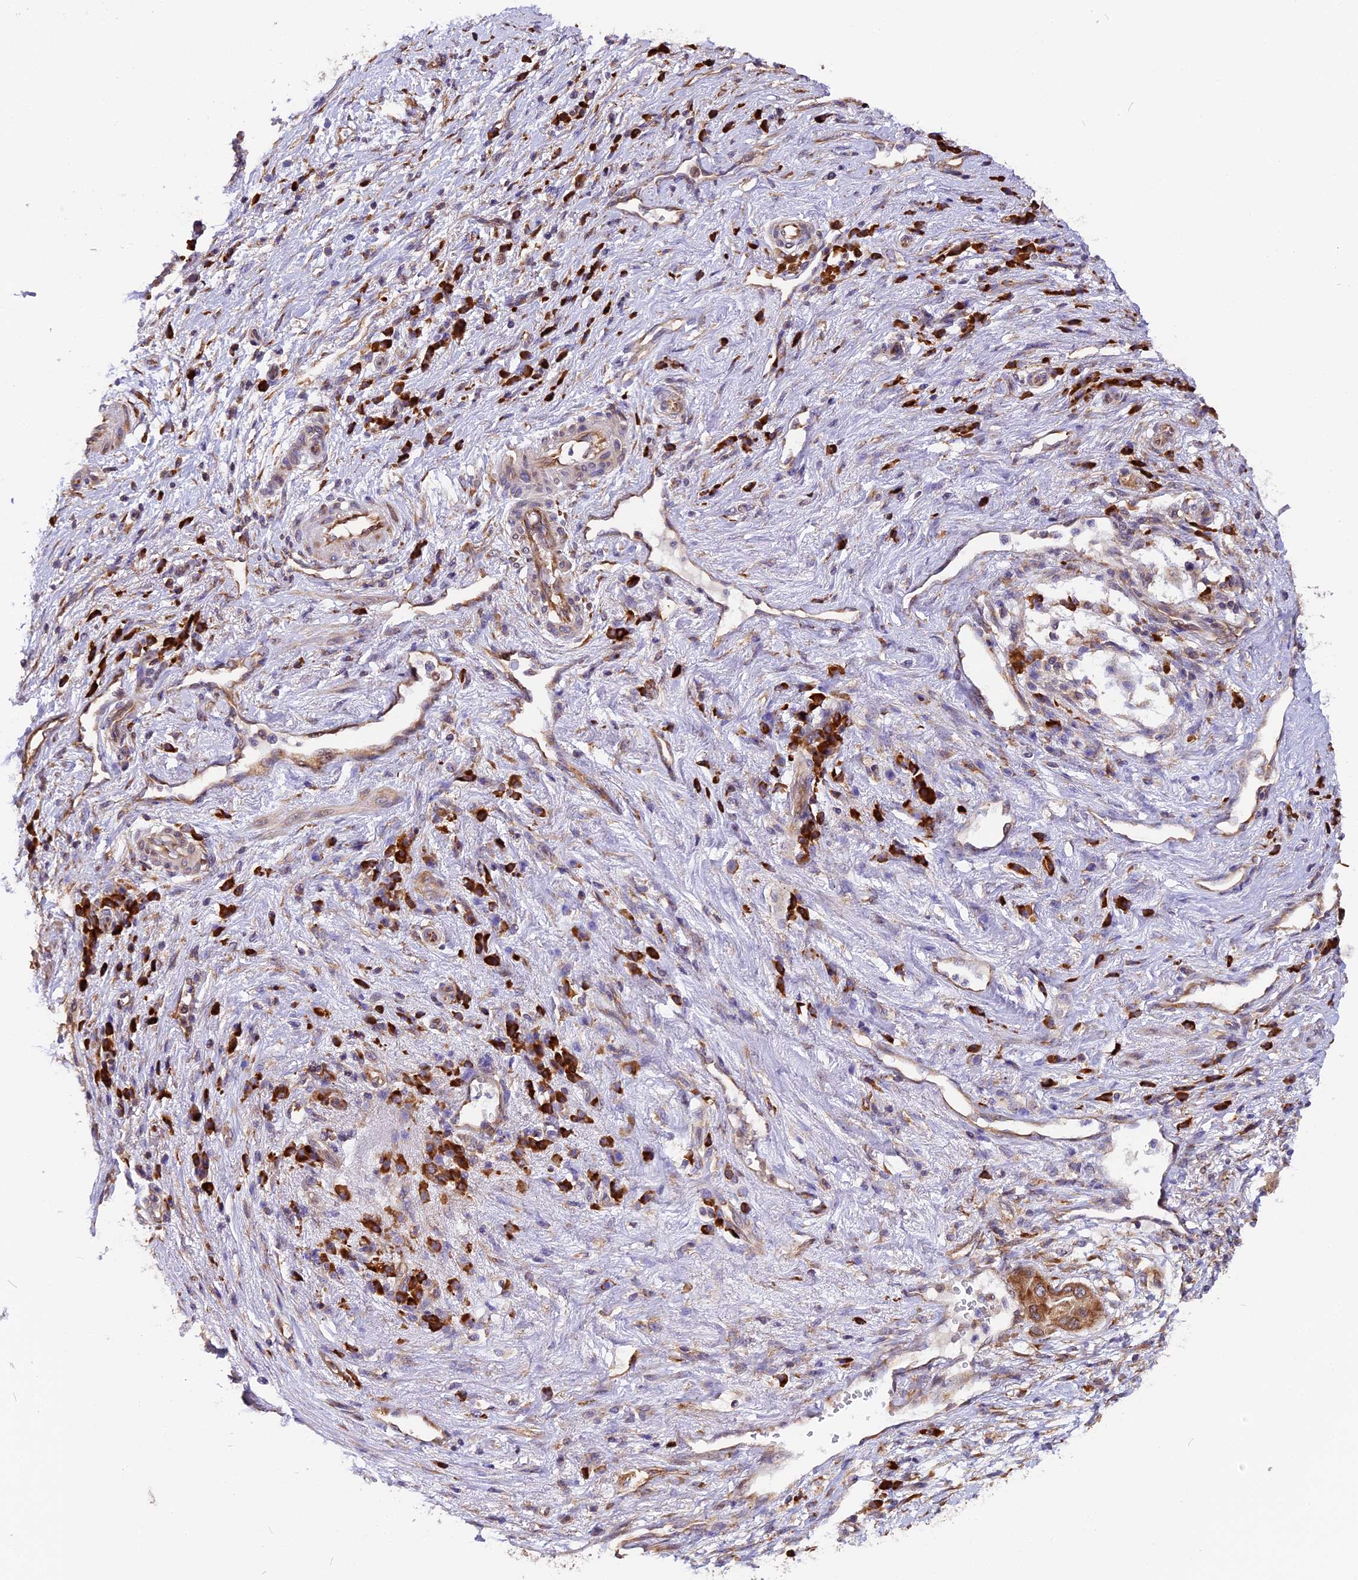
{"staining": {"intensity": "moderate", "quantity": ">75%", "location": "cytoplasmic/membranous"}, "tissue": "pancreatic cancer", "cell_type": "Tumor cells", "image_type": "cancer", "snomed": [{"axis": "morphology", "description": "Adenocarcinoma, NOS"}, {"axis": "topography", "description": "Pancreas"}], "caption": "Protein staining of pancreatic cancer (adenocarcinoma) tissue exhibits moderate cytoplasmic/membranous positivity in approximately >75% of tumor cells.", "gene": "GNPTAB", "patient": {"sex": "male", "age": 68}}